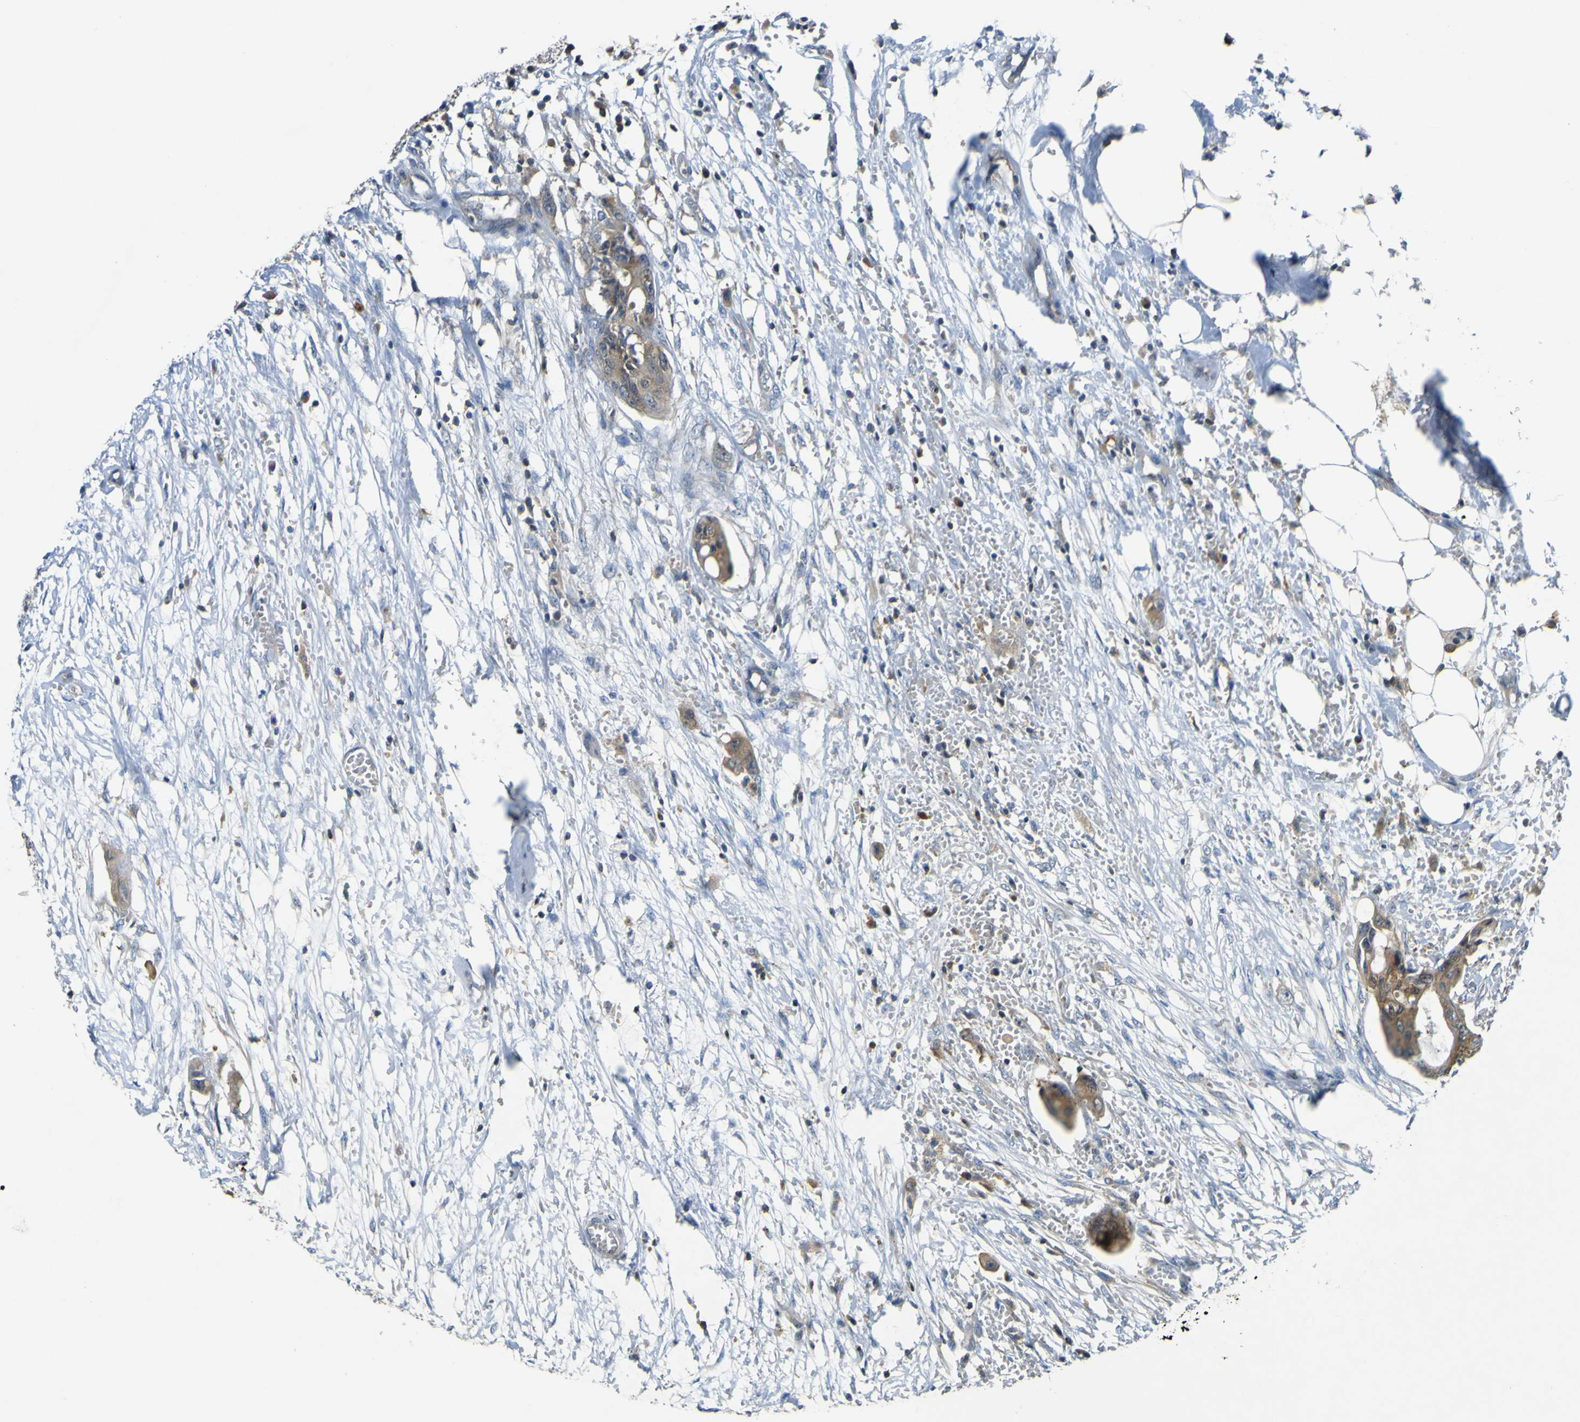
{"staining": {"intensity": "moderate", "quantity": ">75%", "location": "cytoplasmic/membranous"}, "tissue": "colorectal cancer", "cell_type": "Tumor cells", "image_type": "cancer", "snomed": [{"axis": "morphology", "description": "Adenocarcinoma, NOS"}, {"axis": "topography", "description": "Colon"}], "caption": "A medium amount of moderate cytoplasmic/membranous expression is appreciated in about >75% of tumor cells in colorectal cancer (adenocarcinoma) tissue.", "gene": "EML2", "patient": {"sex": "female", "age": 57}}